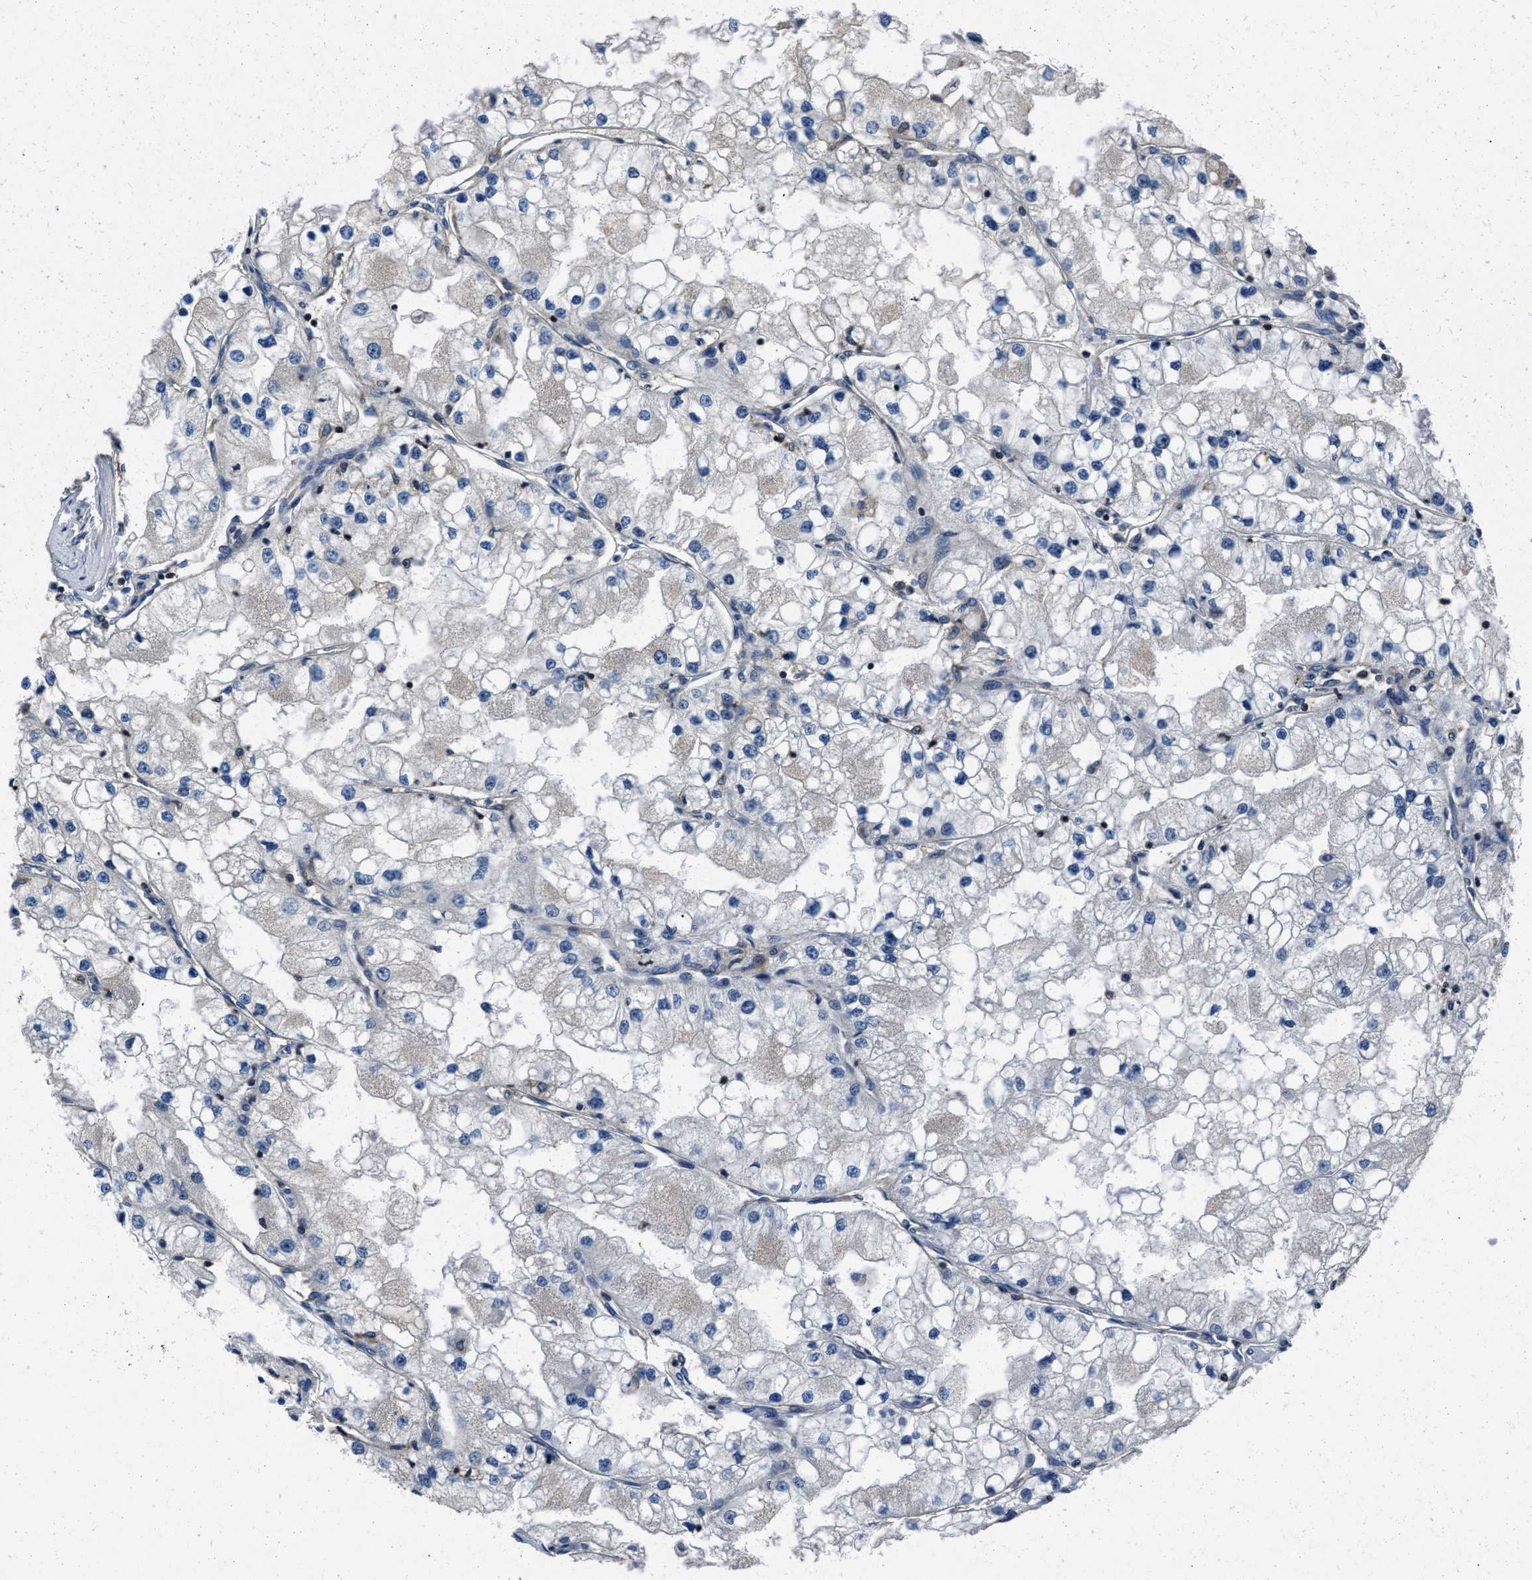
{"staining": {"intensity": "weak", "quantity": "<25%", "location": "cytoplasmic/membranous"}, "tissue": "renal cancer", "cell_type": "Tumor cells", "image_type": "cancer", "snomed": [{"axis": "morphology", "description": "Adenocarcinoma, NOS"}, {"axis": "topography", "description": "Kidney"}], "caption": "This is an IHC micrograph of human renal adenocarcinoma. There is no expression in tumor cells.", "gene": "YARS1", "patient": {"sex": "male", "age": 68}}